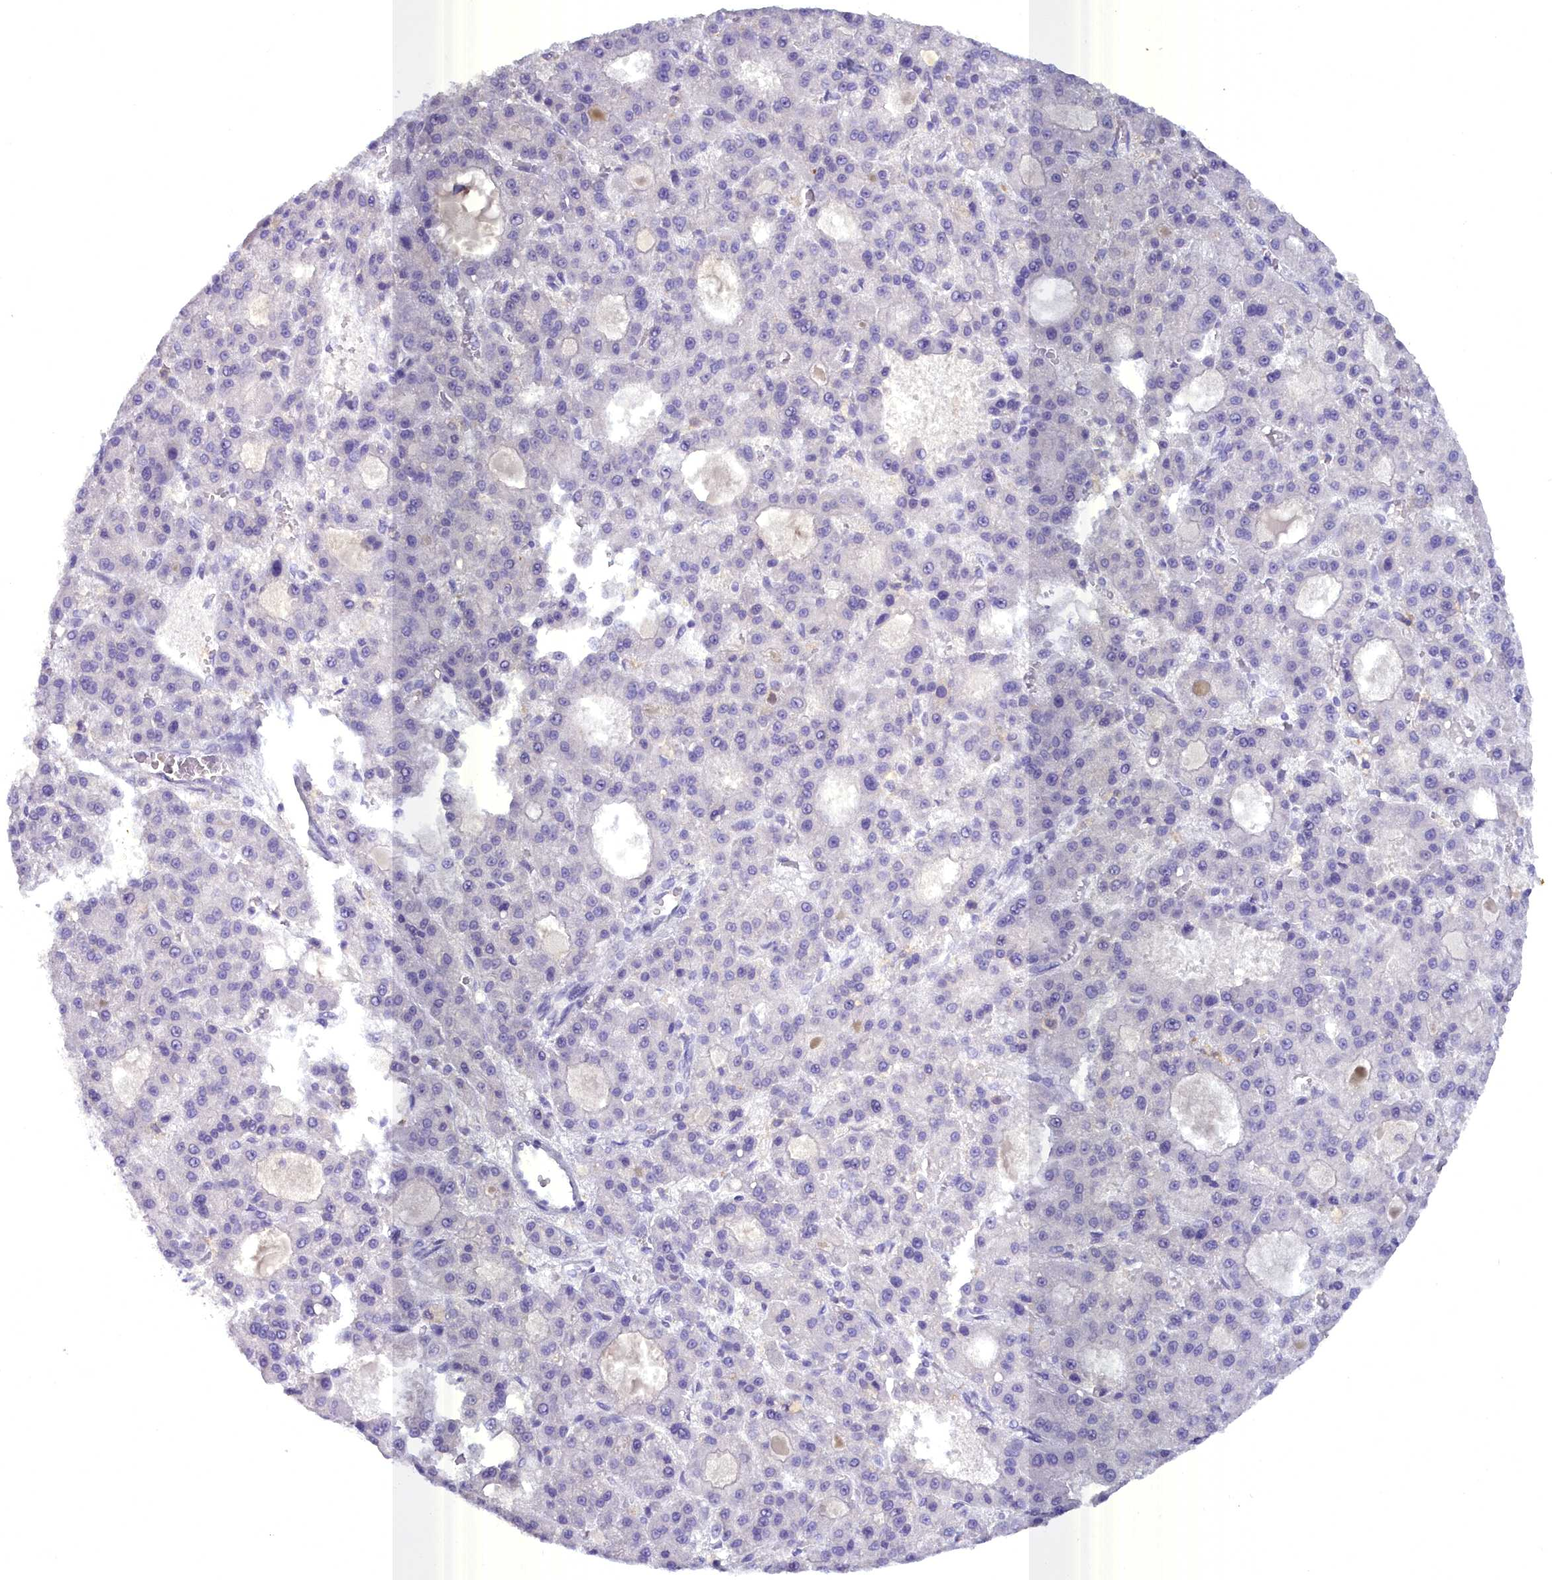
{"staining": {"intensity": "negative", "quantity": "none", "location": "none"}, "tissue": "liver cancer", "cell_type": "Tumor cells", "image_type": "cancer", "snomed": [{"axis": "morphology", "description": "Carcinoma, Hepatocellular, NOS"}, {"axis": "topography", "description": "Liver"}], "caption": "High power microscopy micrograph of an immunohistochemistry (IHC) image of liver cancer, revealing no significant staining in tumor cells.", "gene": "BLNK", "patient": {"sex": "male", "age": 70}}